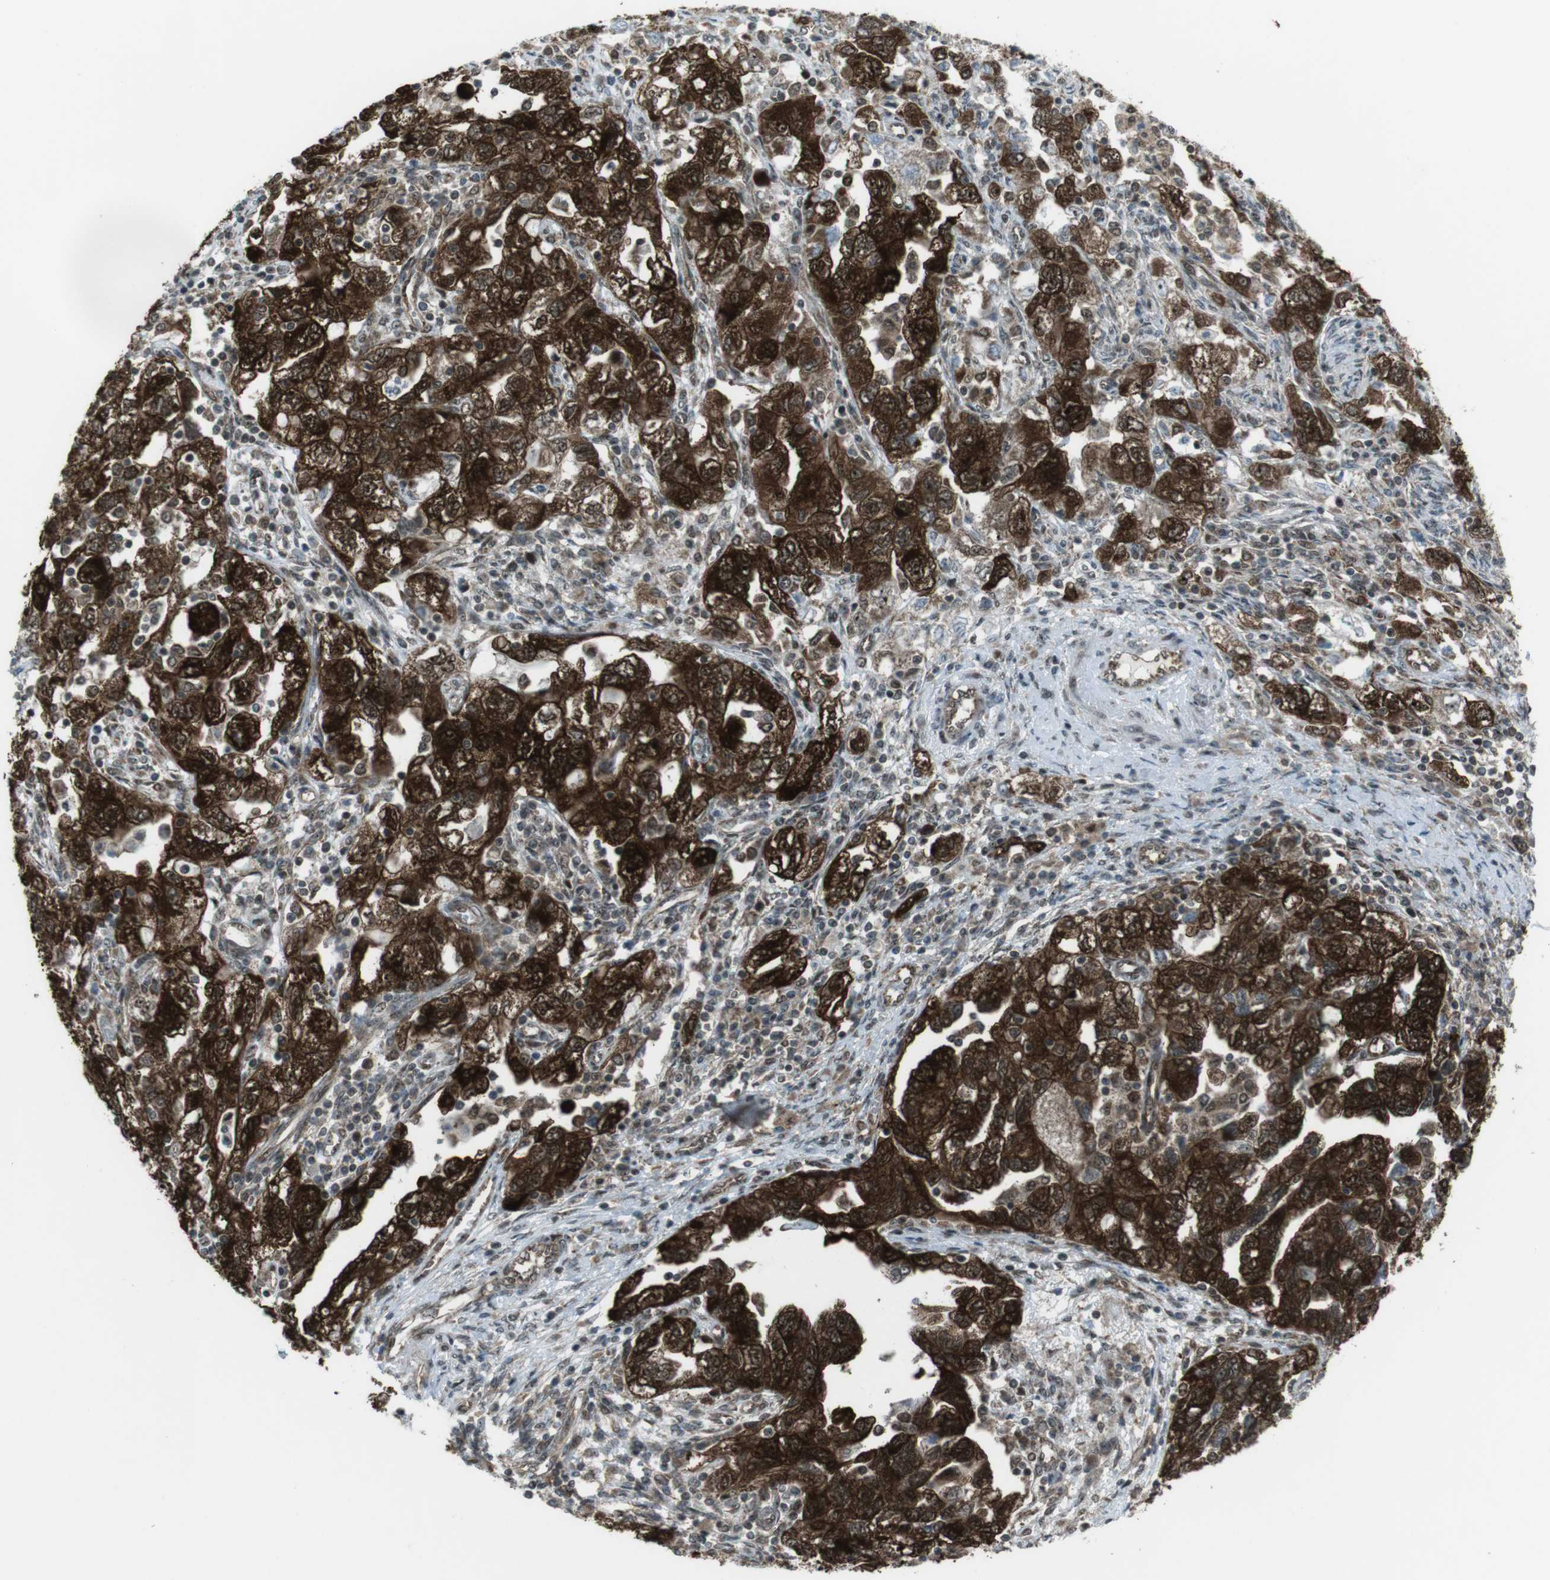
{"staining": {"intensity": "strong", "quantity": ">75%", "location": "cytoplasmic/membranous"}, "tissue": "ovarian cancer", "cell_type": "Tumor cells", "image_type": "cancer", "snomed": [{"axis": "morphology", "description": "Carcinoma, NOS"}, {"axis": "morphology", "description": "Cystadenocarcinoma, serous, NOS"}, {"axis": "topography", "description": "Ovary"}], "caption": "Immunohistochemical staining of human ovarian cancer reveals strong cytoplasmic/membranous protein positivity in about >75% of tumor cells. The staining was performed using DAB, with brown indicating positive protein expression. Nuclei are stained blue with hematoxylin.", "gene": "CSNK1D", "patient": {"sex": "female", "age": 69}}